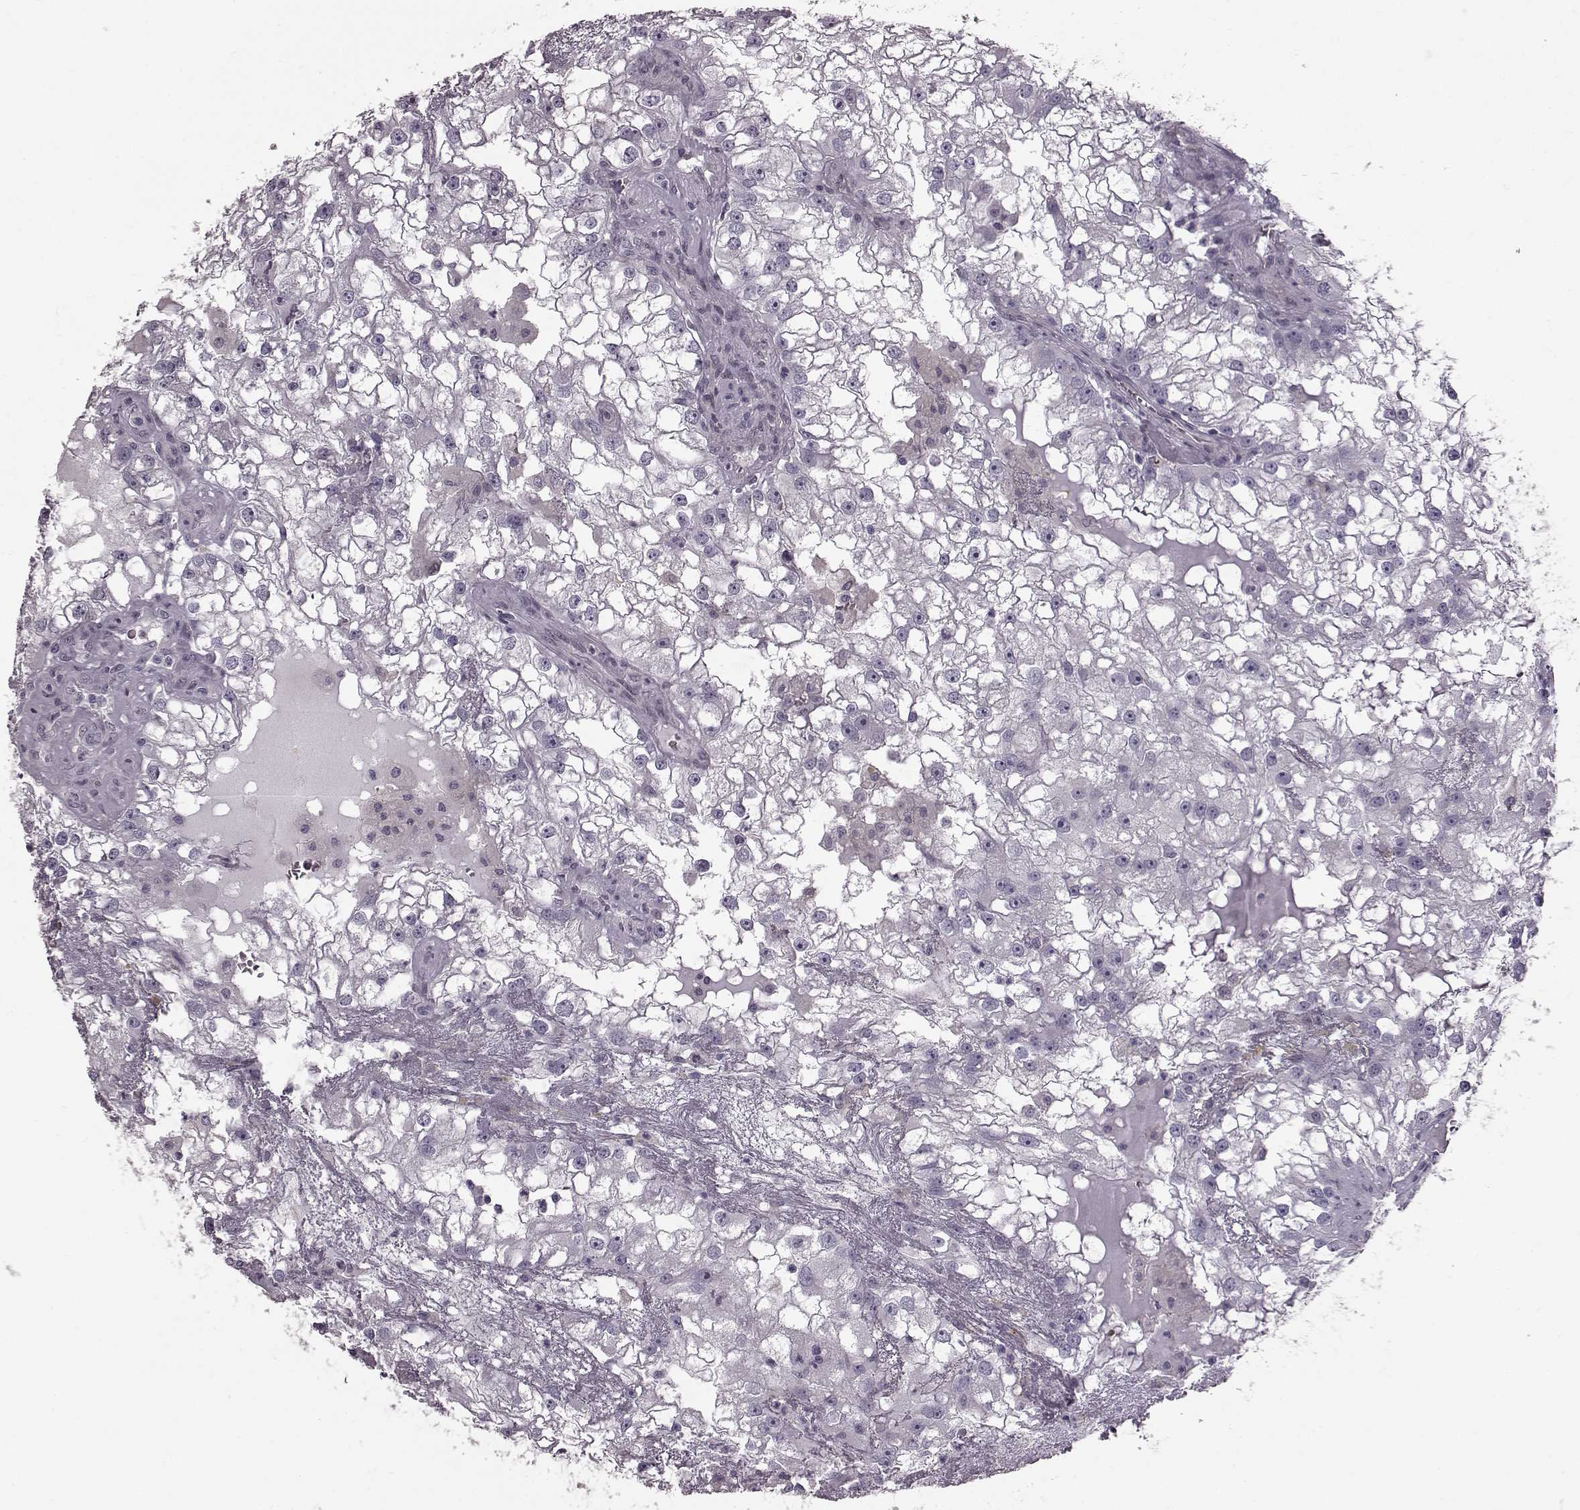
{"staining": {"intensity": "negative", "quantity": "none", "location": "none"}, "tissue": "renal cancer", "cell_type": "Tumor cells", "image_type": "cancer", "snomed": [{"axis": "morphology", "description": "Adenocarcinoma, NOS"}, {"axis": "topography", "description": "Kidney"}], "caption": "IHC micrograph of human renal cancer (adenocarcinoma) stained for a protein (brown), which demonstrates no staining in tumor cells. (Brightfield microscopy of DAB immunohistochemistry (IHC) at high magnification).", "gene": "TCHHL1", "patient": {"sex": "male", "age": 59}}